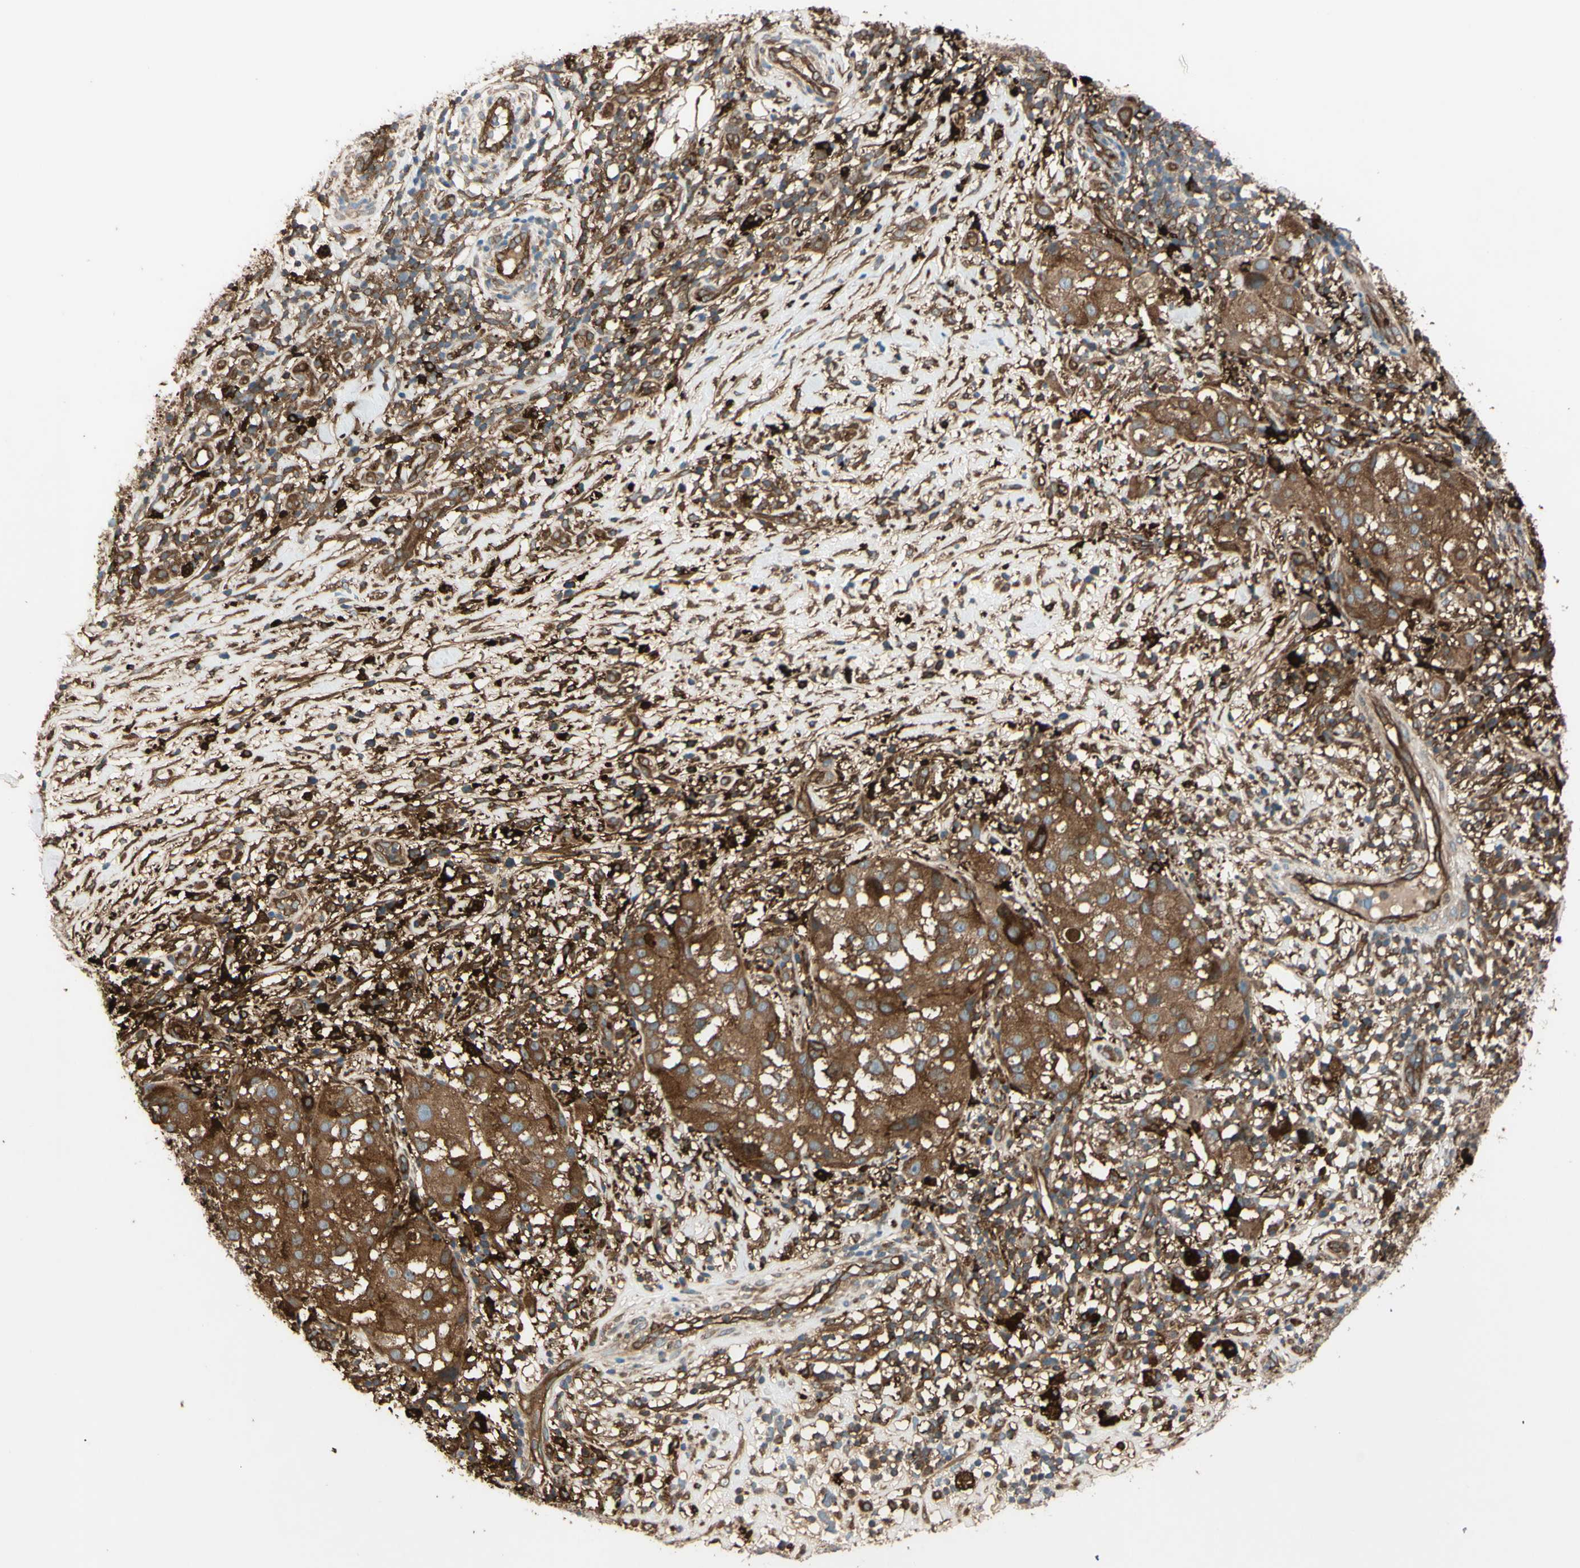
{"staining": {"intensity": "strong", "quantity": ">75%", "location": "cytoplasmic/membranous"}, "tissue": "melanoma", "cell_type": "Tumor cells", "image_type": "cancer", "snomed": [{"axis": "morphology", "description": "Necrosis, NOS"}, {"axis": "morphology", "description": "Malignant melanoma, NOS"}, {"axis": "topography", "description": "Skin"}], "caption": "A brown stain shows strong cytoplasmic/membranous expression of a protein in melanoma tumor cells.", "gene": "PTPN12", "patient": {"sex": "female", "age": 87}}